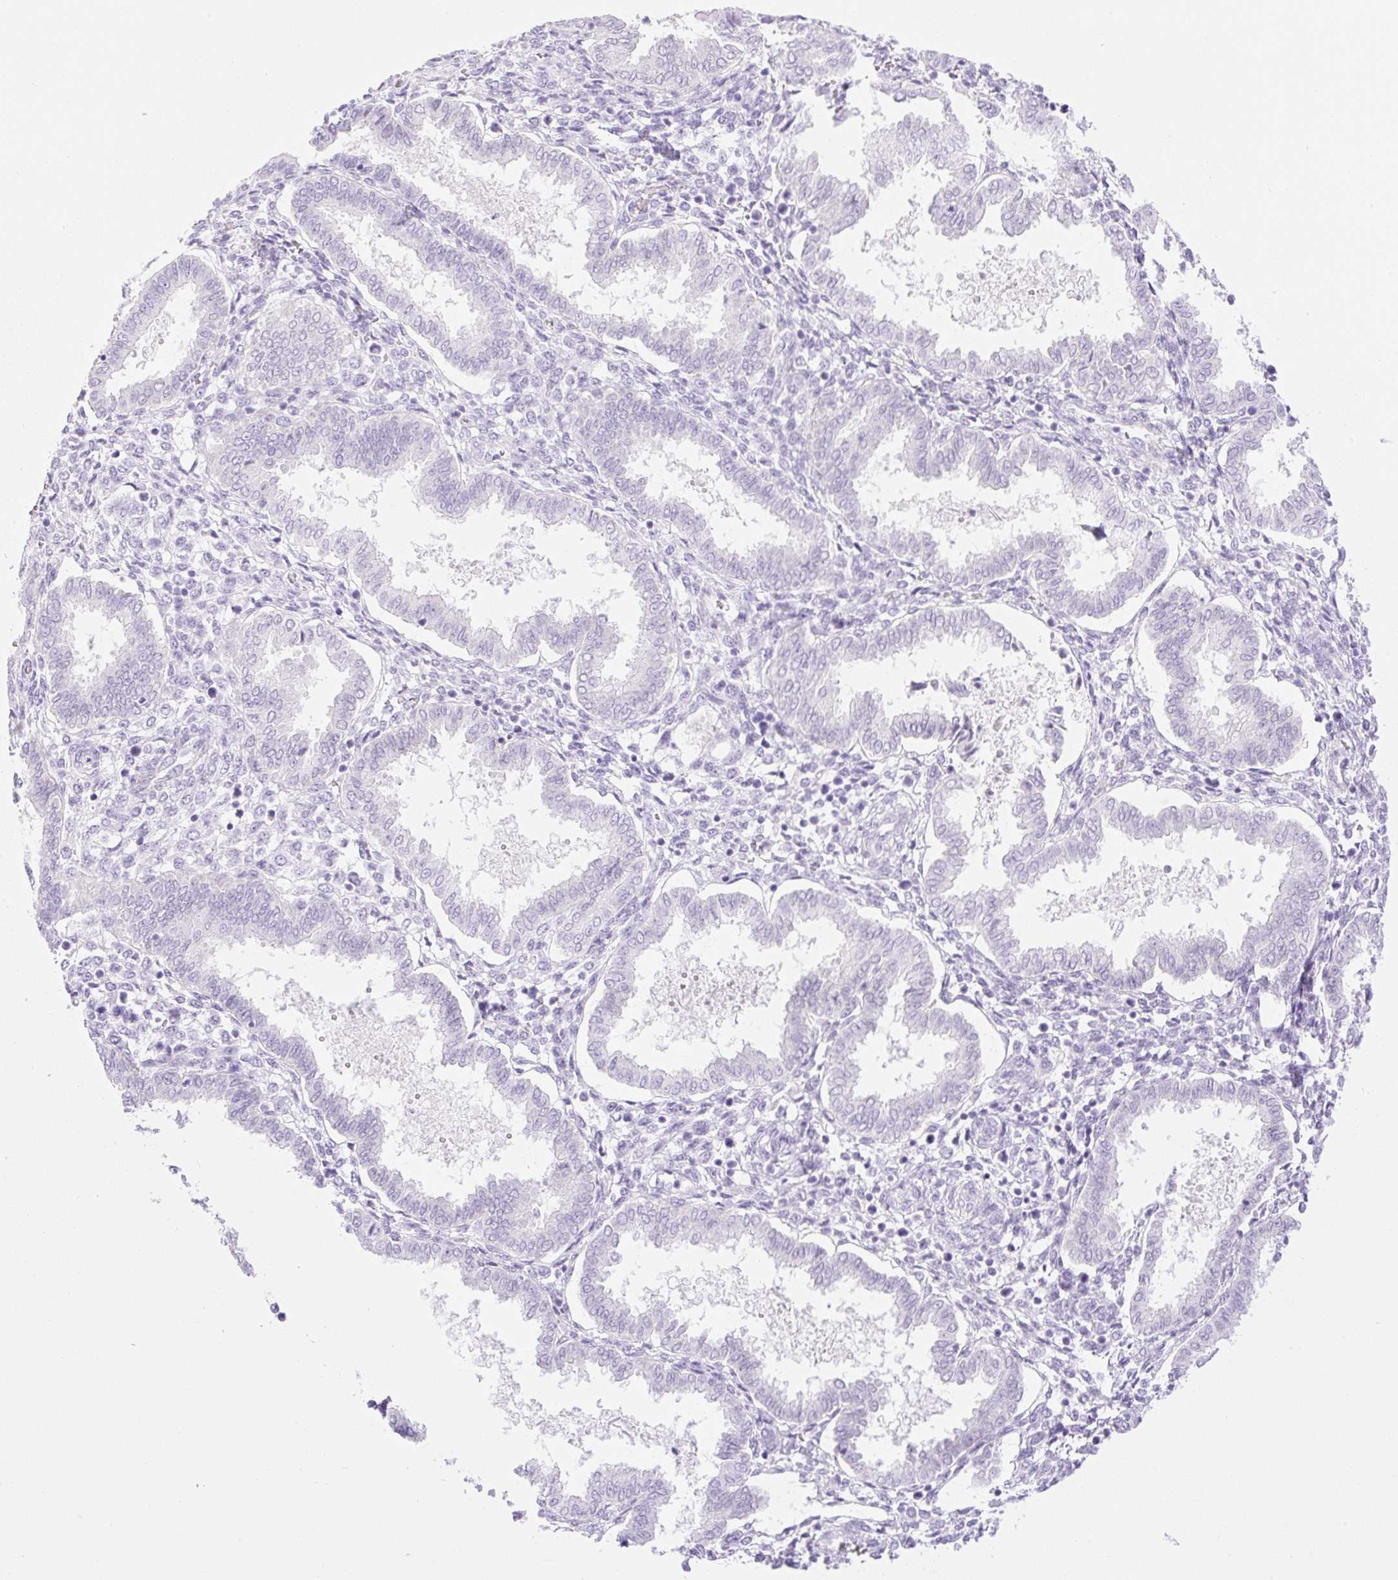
{"staining": {"intensity": "negative", "quantity": "none", "location": "none"}, "tissue": "endometrium", "cell_type": "Cells in endometrial stroma", "image_type": "normal", "snomed": [{"axis": "morphology", "description": "Normal tissue, NOS"}, {"axis": "topography", "description": "Endometrium"}], "caption": "Cells in endometrial stroma show no significant staining in benign endometrium.", "gene": "SPRR4", "patient": {"sex": "female", "age": 24}}